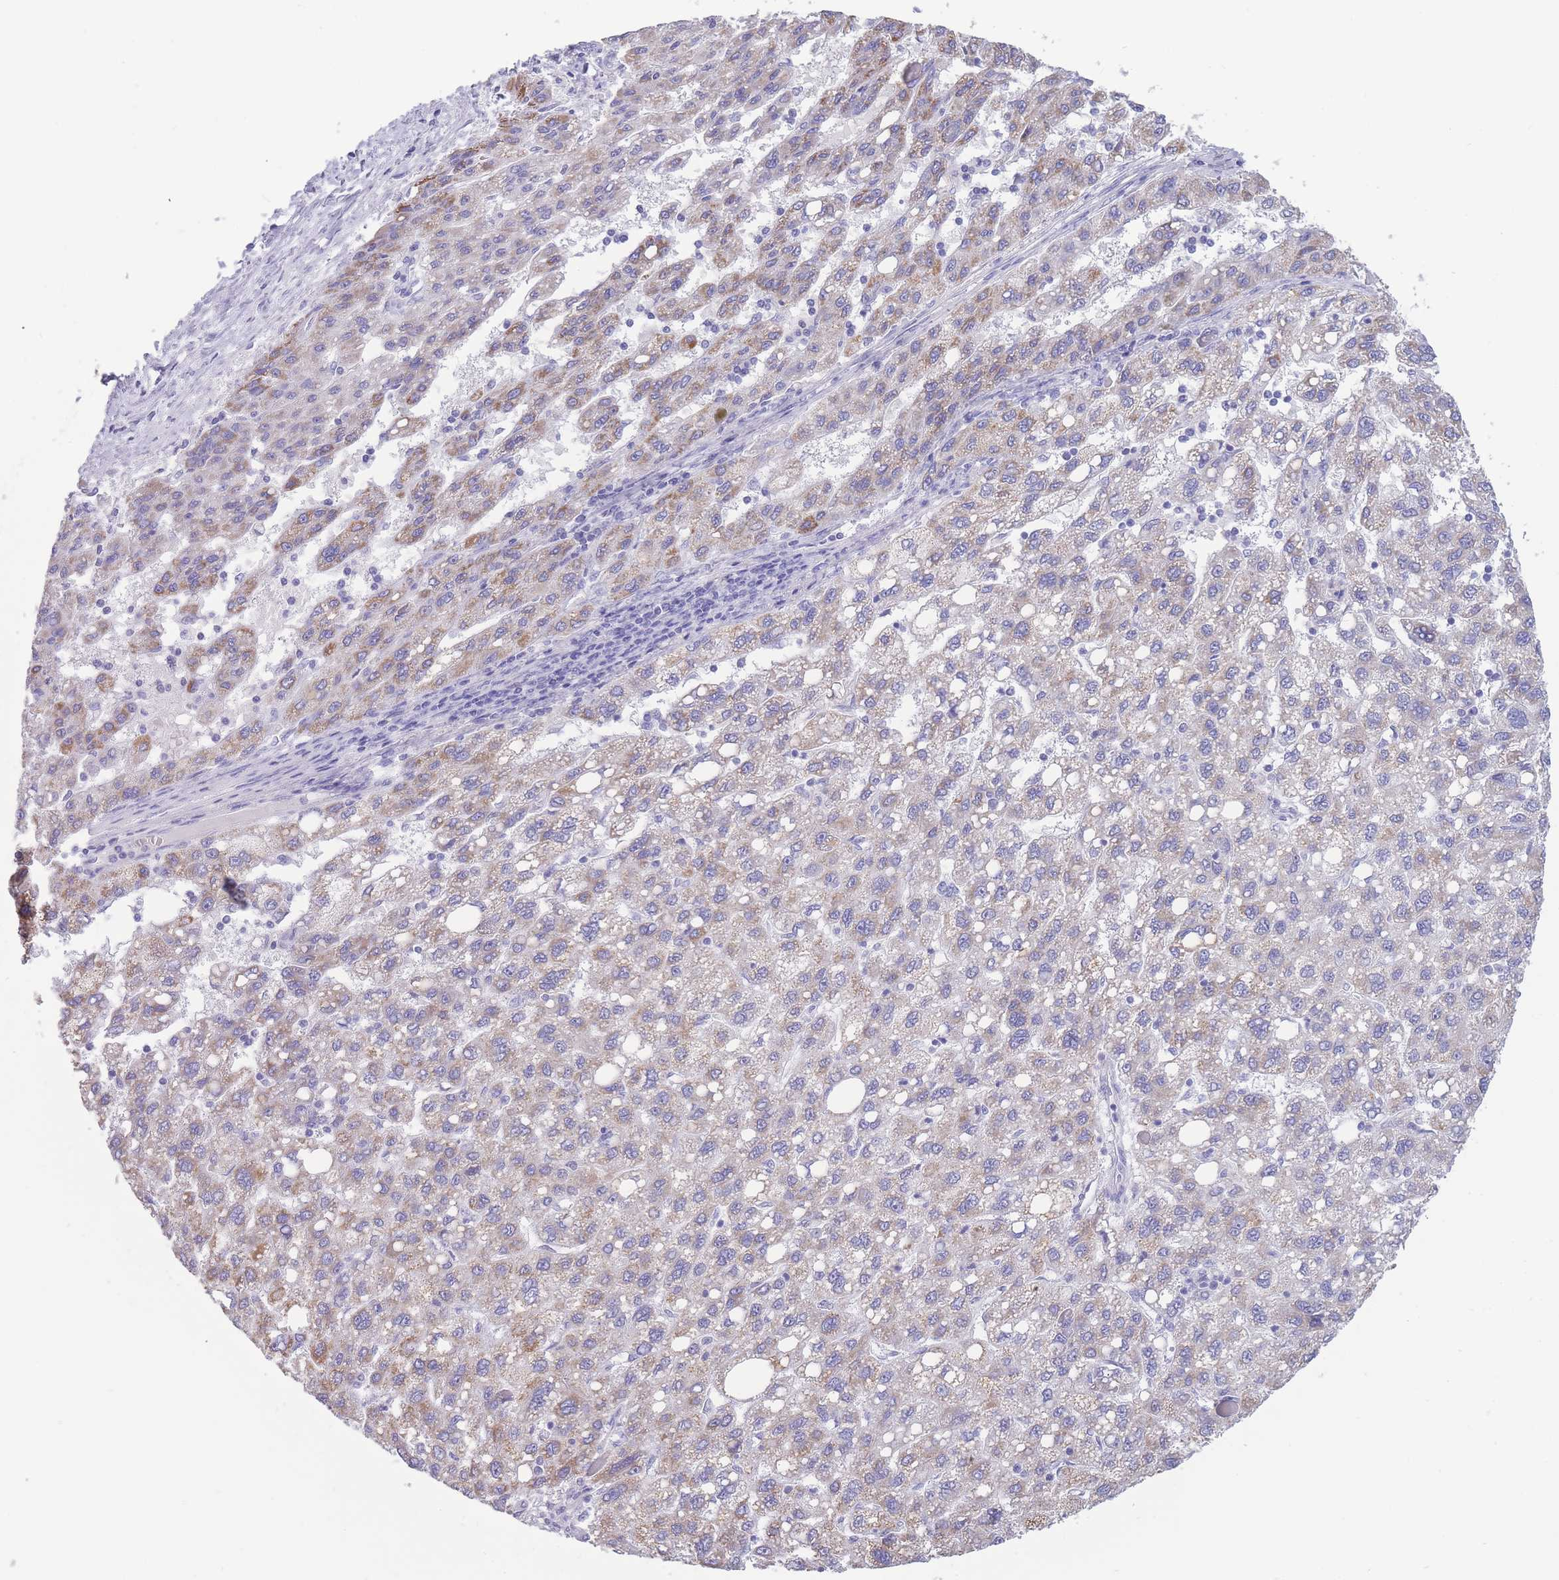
{"staining": {"intensity": "moderate", "quantity": "<25%", "location": "cytoplasmic/membranous"}, "tissue": "liver cancer", "cell_type": "Tumor cells", "image_type": "cancer", "snomed": [{"axis": "morphology", "description": "Carcinoma, Hepatocellular, NOS"}, {"axis": "topography", "description": "Liver"}], "caption": "This is a histology image of immunohistochemistry (IHC) staining of liver cancer, which shows moderate expression in the cytoplasmic/membranous of tumor cells.", "gene": "INTS2", "patient": {"sex": "female", "age": 82}}